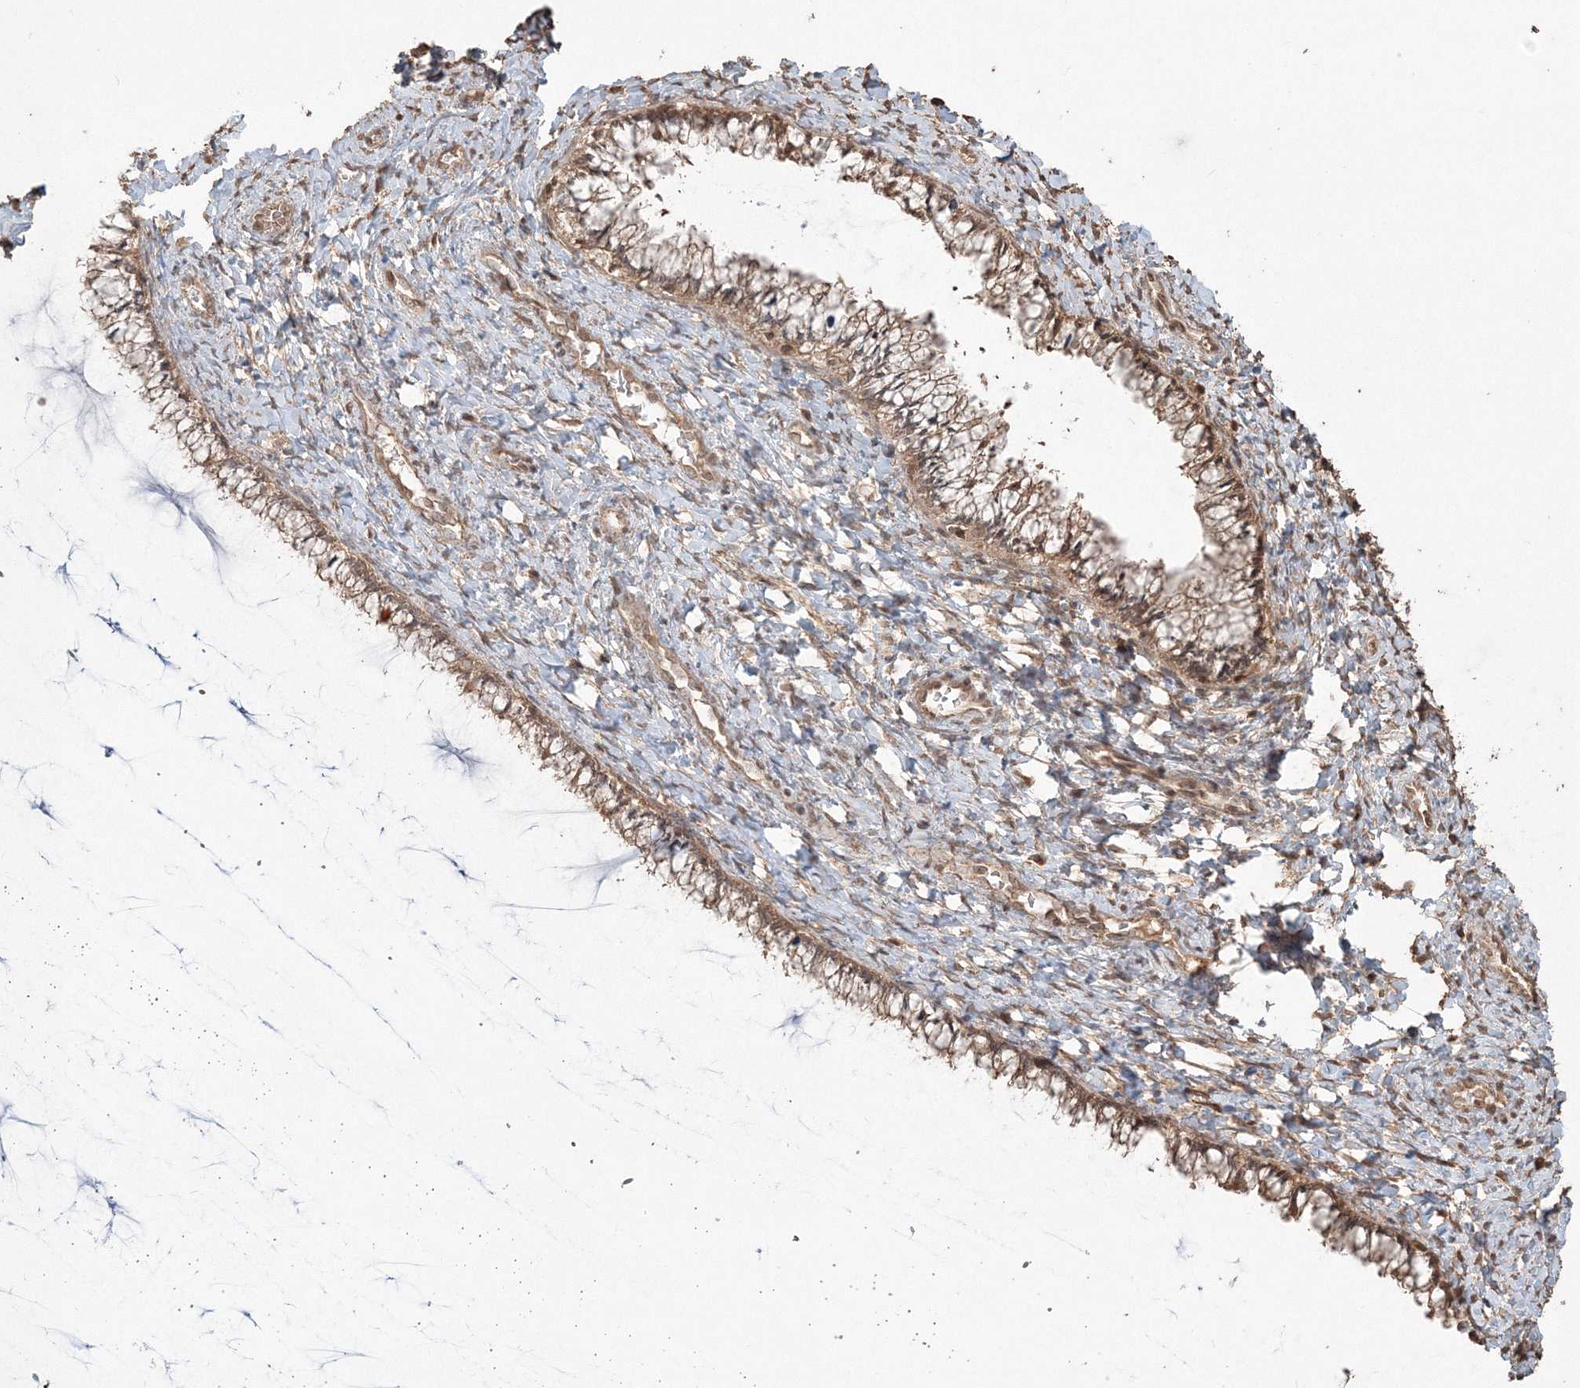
{"staining": {"intensity": "moderate", "quantity": "25%-75%", "location": "cytoplasmic/membranous"}, "tissue": "cervix", "cell_type": "Glandular cells", "image_type": "normal", "snomed": [{"axis": "morphology", "description": "Normal tissue, NOS"}, {"axis": "morphology", "description": "Adenocarcinoma, NOS"}, {"axis": "topography", "description": "Cervix"}], "caption": "Immunohistochemistry (IHC) (DAB (3,3'-diaminobenzidine)) staining of normal human cervix displays moderate cytoplasmic/membranous protein expression in approximately 25%-75% of glandular cells.", "gene": "CCDC122", "patient": {"sex": "female", "age": 29}}